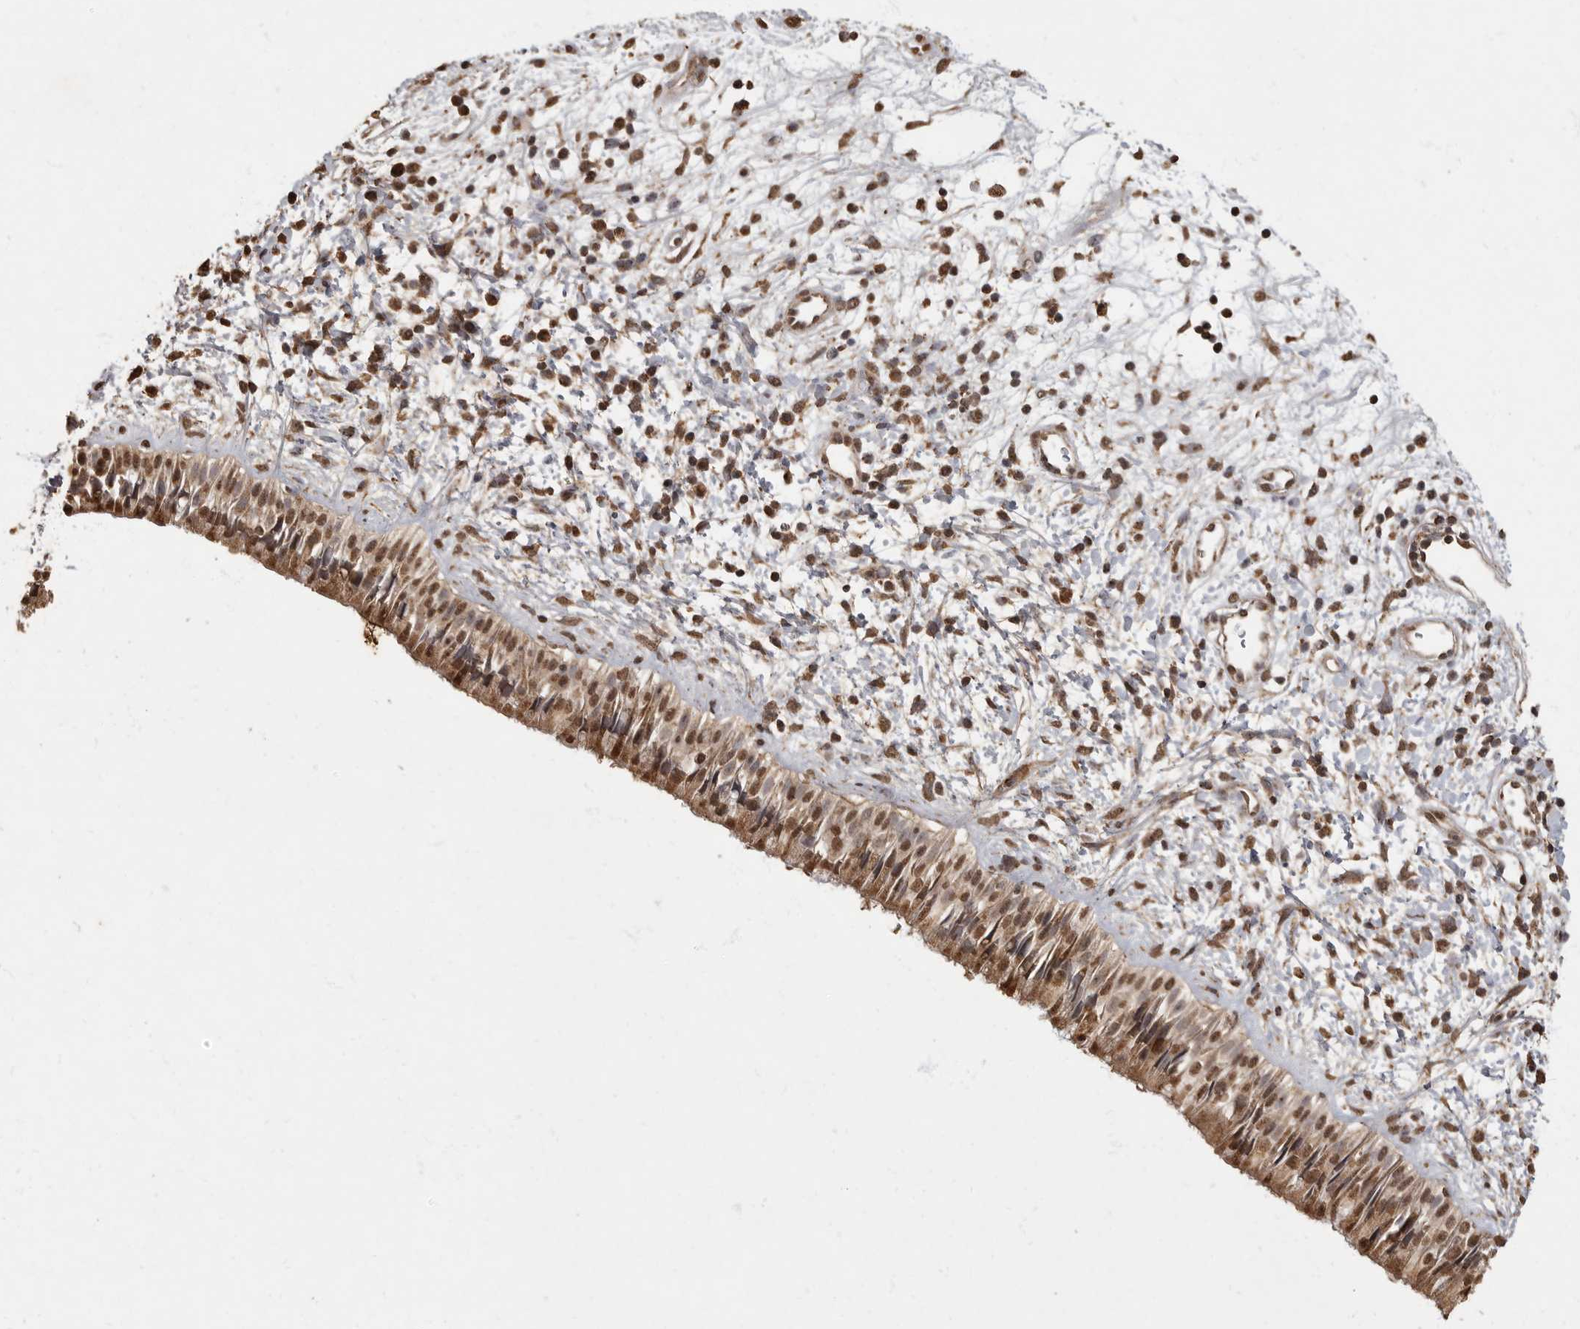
{"staining": {"intensity": "moderate", "quantity": ">75%", "location": "cytoplasmic/membranous,nuclear"}, "tissue": "nasopharynx", "cell_type": "Respiratory epithelial cells", "image_type": "normal", "snomed": [{"axis": "morphology", "description": "Normal tissue, NOS"}, {"axis": "topography", "description": "Nasopharynx"}], "caption": "High-magnification brightfield microscopy of normal nasopharynx stained with DAB (brown) and counterstained with hematoxylin (blue). respiratory epithelial cells exhibit moderate cytoplasmic/membranous,nuclear expression is appreciated in approximately>75% of cells.", "gene": "MAFG", "patient": {"sex": "male", "age": 22}}